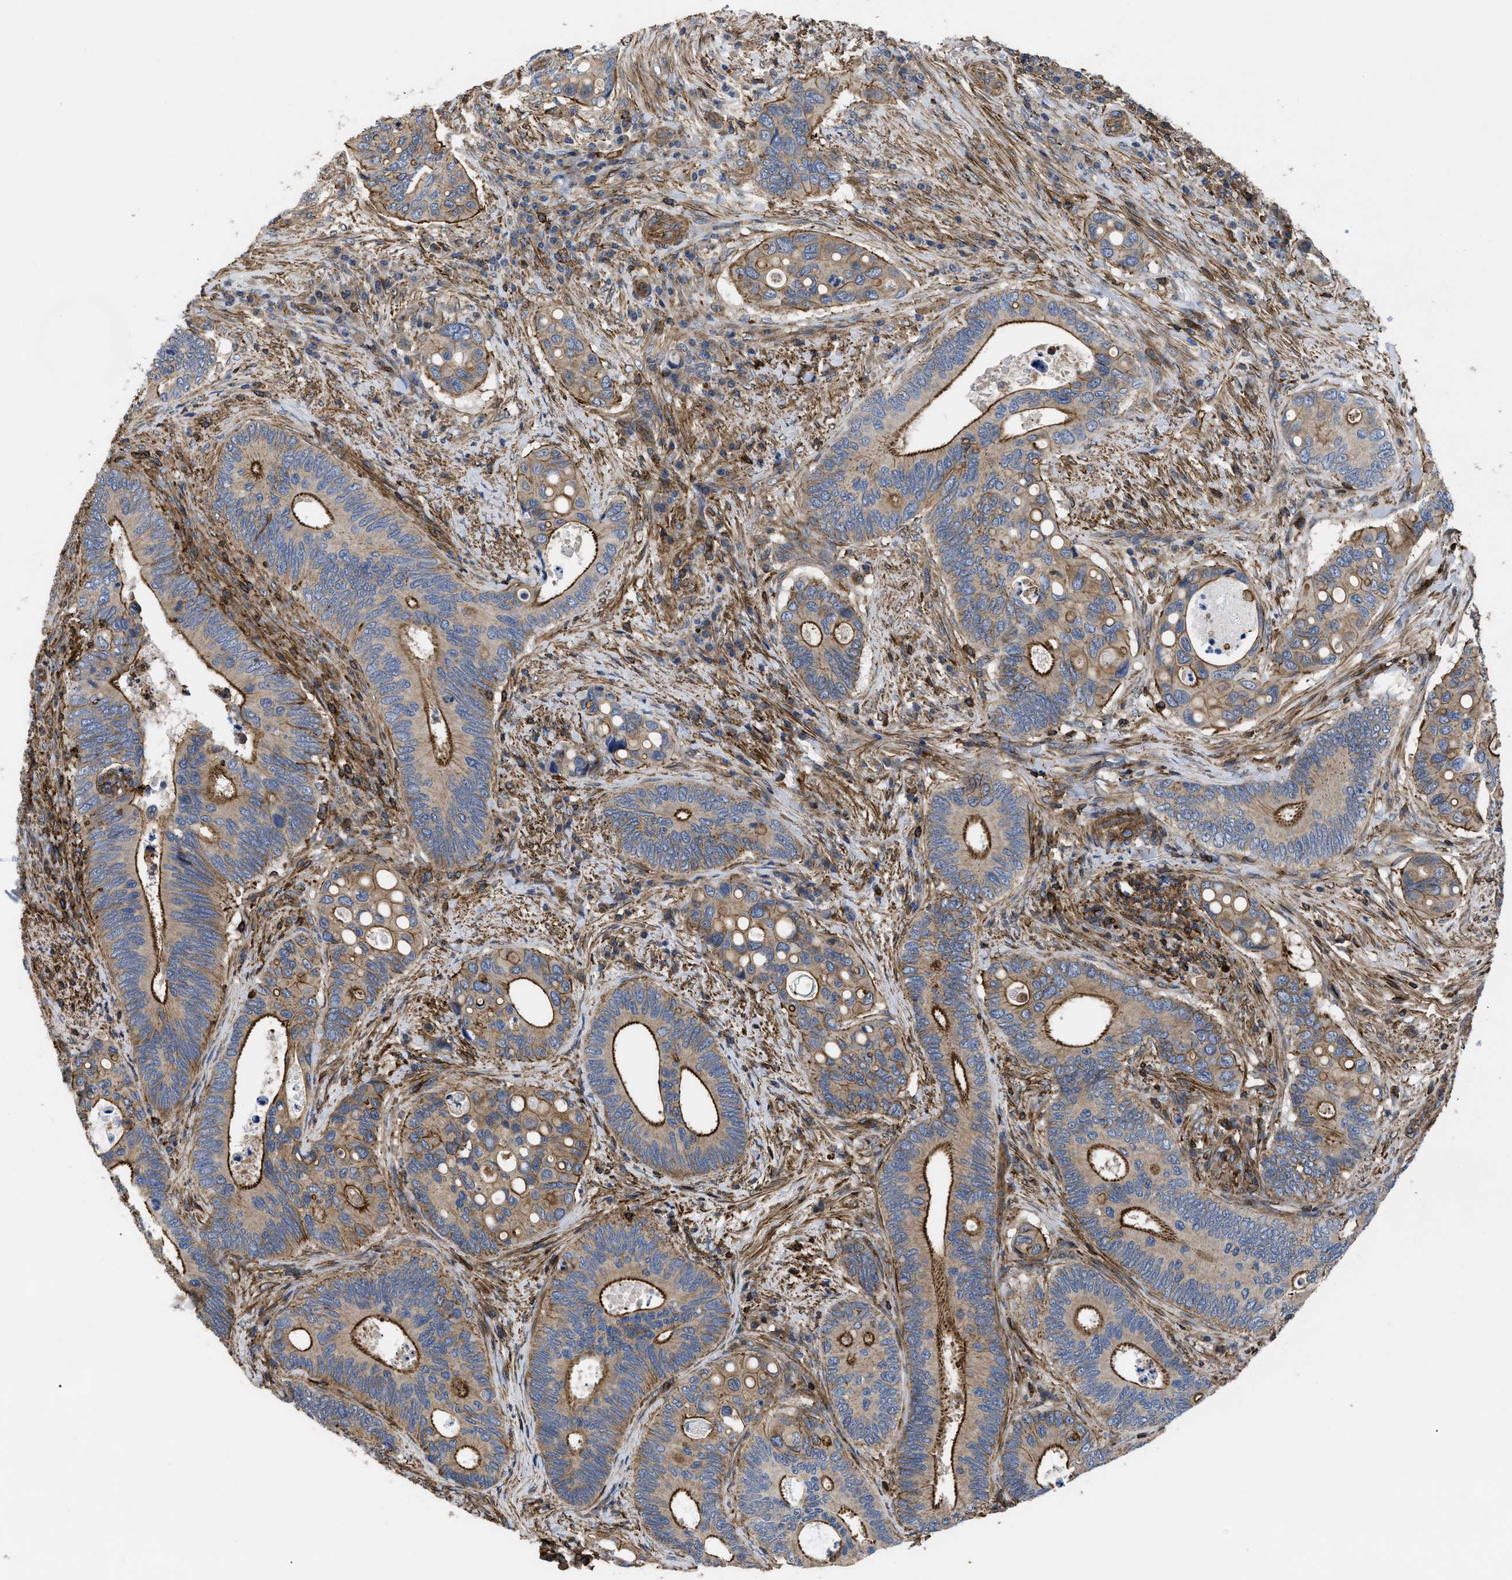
{"staining": {"intensity": "strong", "quantity": ">75%", "location": "cytoplasmic/membranous"}, "tissue": "colorectal cancer", "cell_type": "Tumor cells", "image_type": "cancer", "snomed": [{"axis": "morphology", "description": "Inflammation, NOS"}, {"axis": "morphology", "description": "Adenocarcinoma, NOS"}, {"axis": "topography", "description": "Colon"}], "caption": "This is a micrograph of IHC staining of colorectal cancer, which shows strong staining in the cytoplasmic/membranous of tumor cells.", "gene": "SCUBE2", "patient": {"sex": "male", "age": 72}}